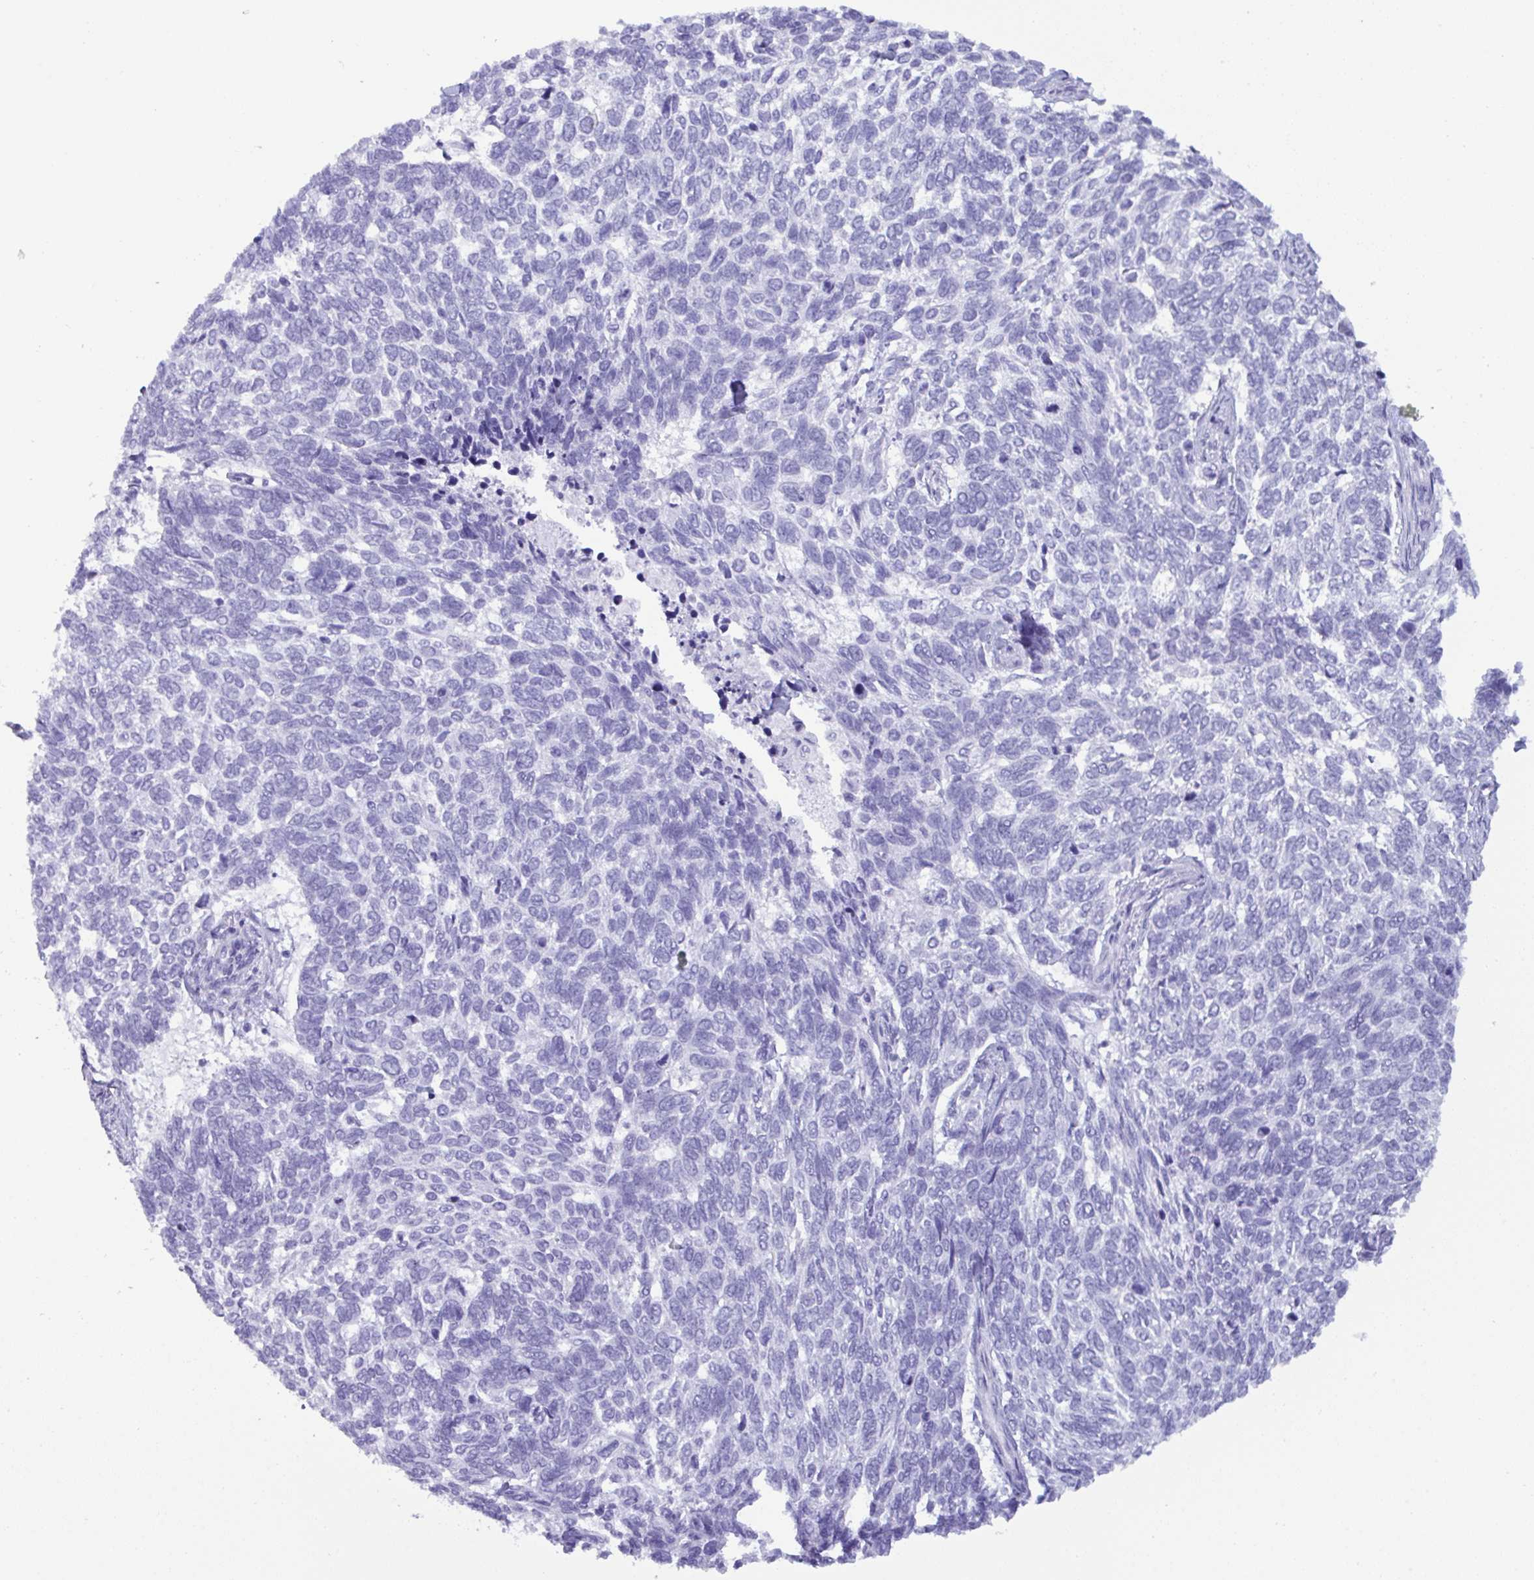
{"staining": {"intensity": "negative", "quantity": "none", "location": "none"}, "tissue": "skin cancer", "cell_type": "Tumor cells", "image_type": "cancer", "snomed": [{"axis": "morphology", "description": "Basal cell carcinoma"}, {"axis": "topography", "description": "Skin"}], "caption": "Photomicrograph shows no protein expression in tumor cells of skin basal cell carcinoma tissue. (Immunohistochemistry (ihc), brightfield microscopy, high magnification).", "gene": "MRGPRG", "patient": {"sex": "female", "age": 65}}